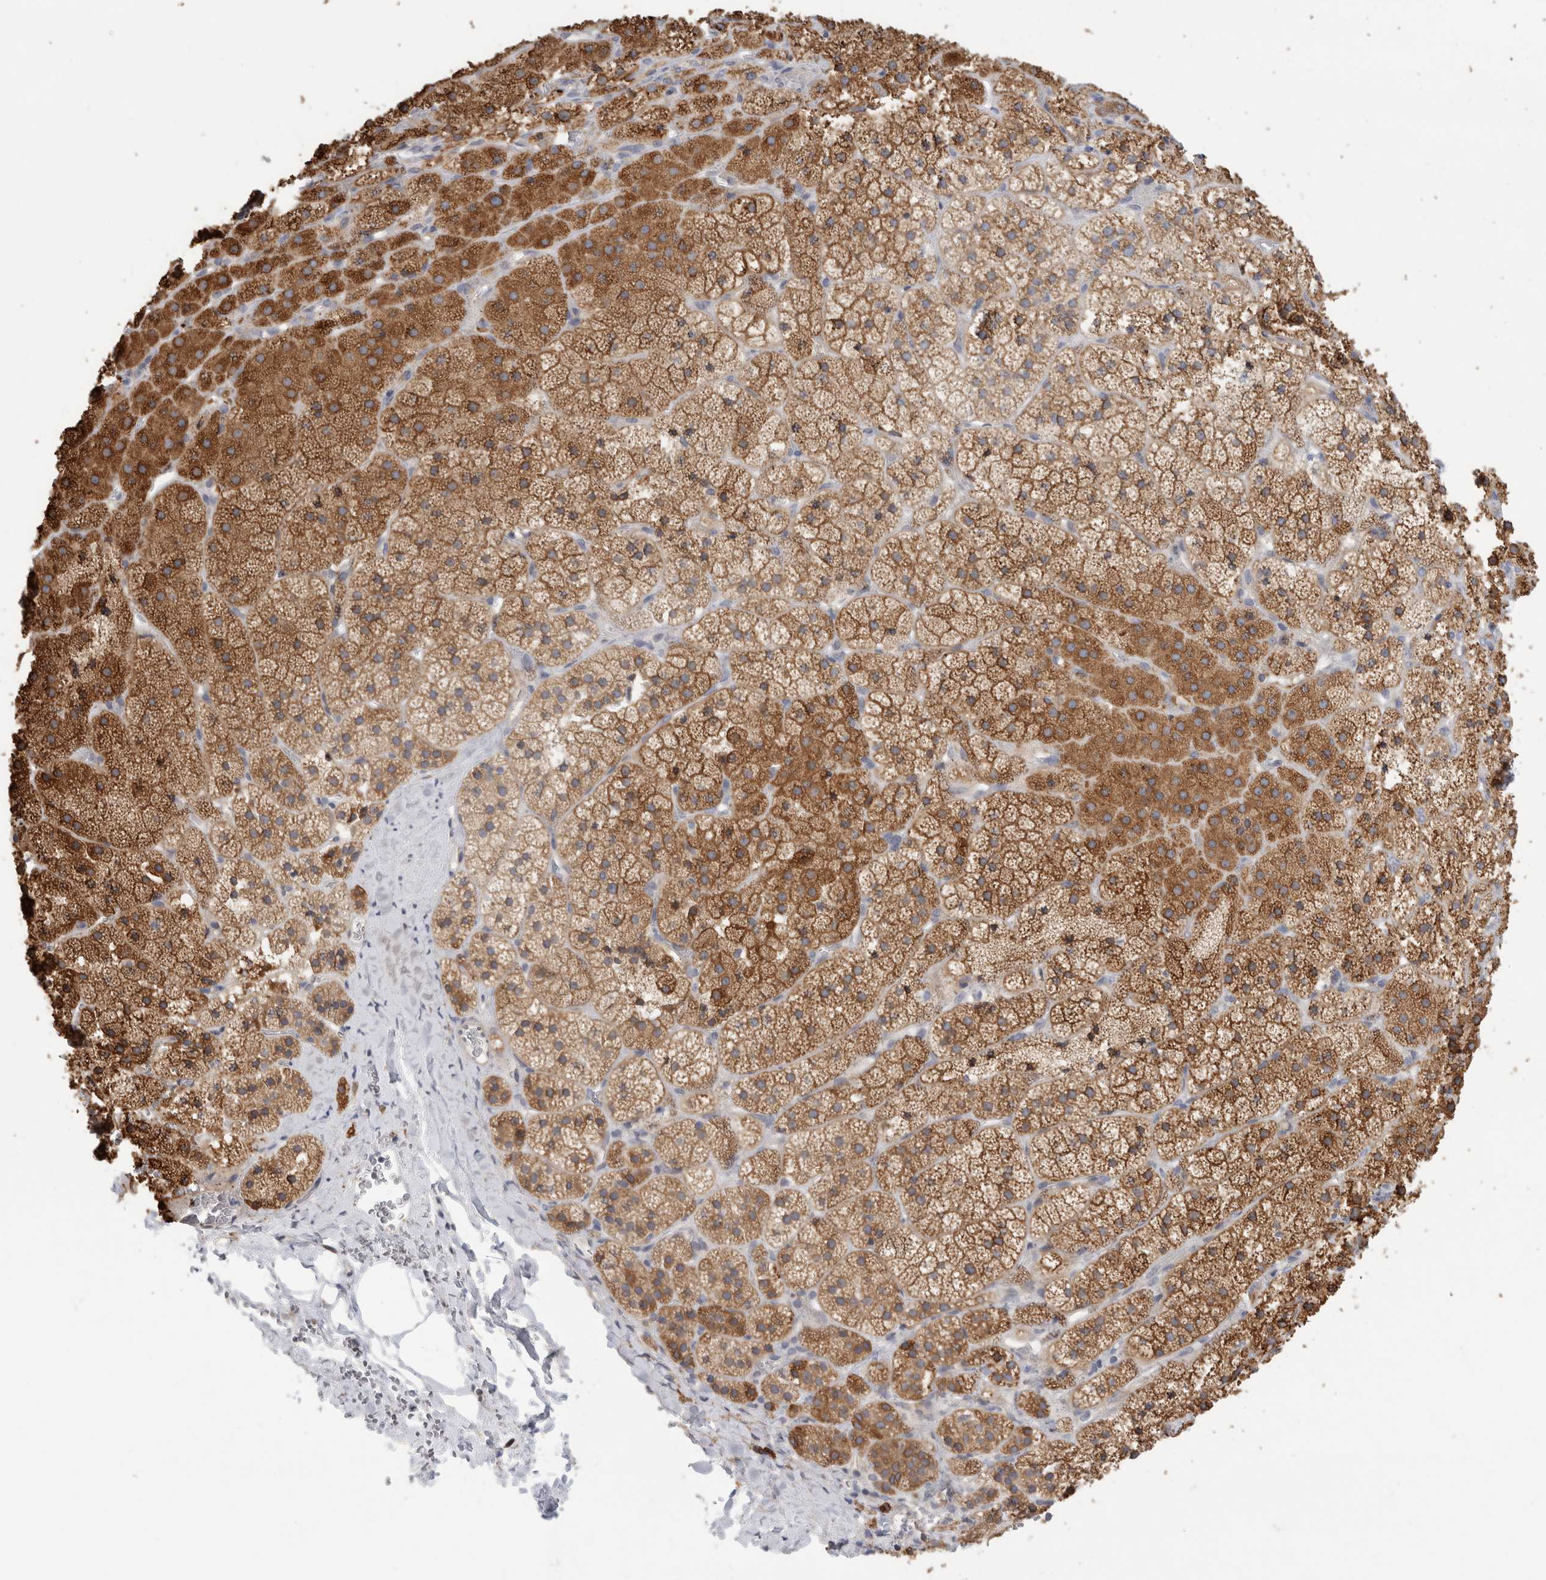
{"staining": {"intensity": "moderate", "quantity": ">75%", "location": "cytoplasmic/membranous"}, "tissue": "adrenal gland", "cell_type": "Glandular cells", "image_type": "normal", "snomed": [{"axis": "morphology", "description": "Normal tissue, NOS"}, {"axis": "topography", "description": "Adrenal gland"}], "caption": "IHC micrograph of normal human adrenal gland stained for a protein (brown), which shows medium levels of moderate cytoplasmic/membranous staining in approximately >75% of glandular cells.", "gene": "SYTL5", "patient": {"sex": "female", "age": 44}}